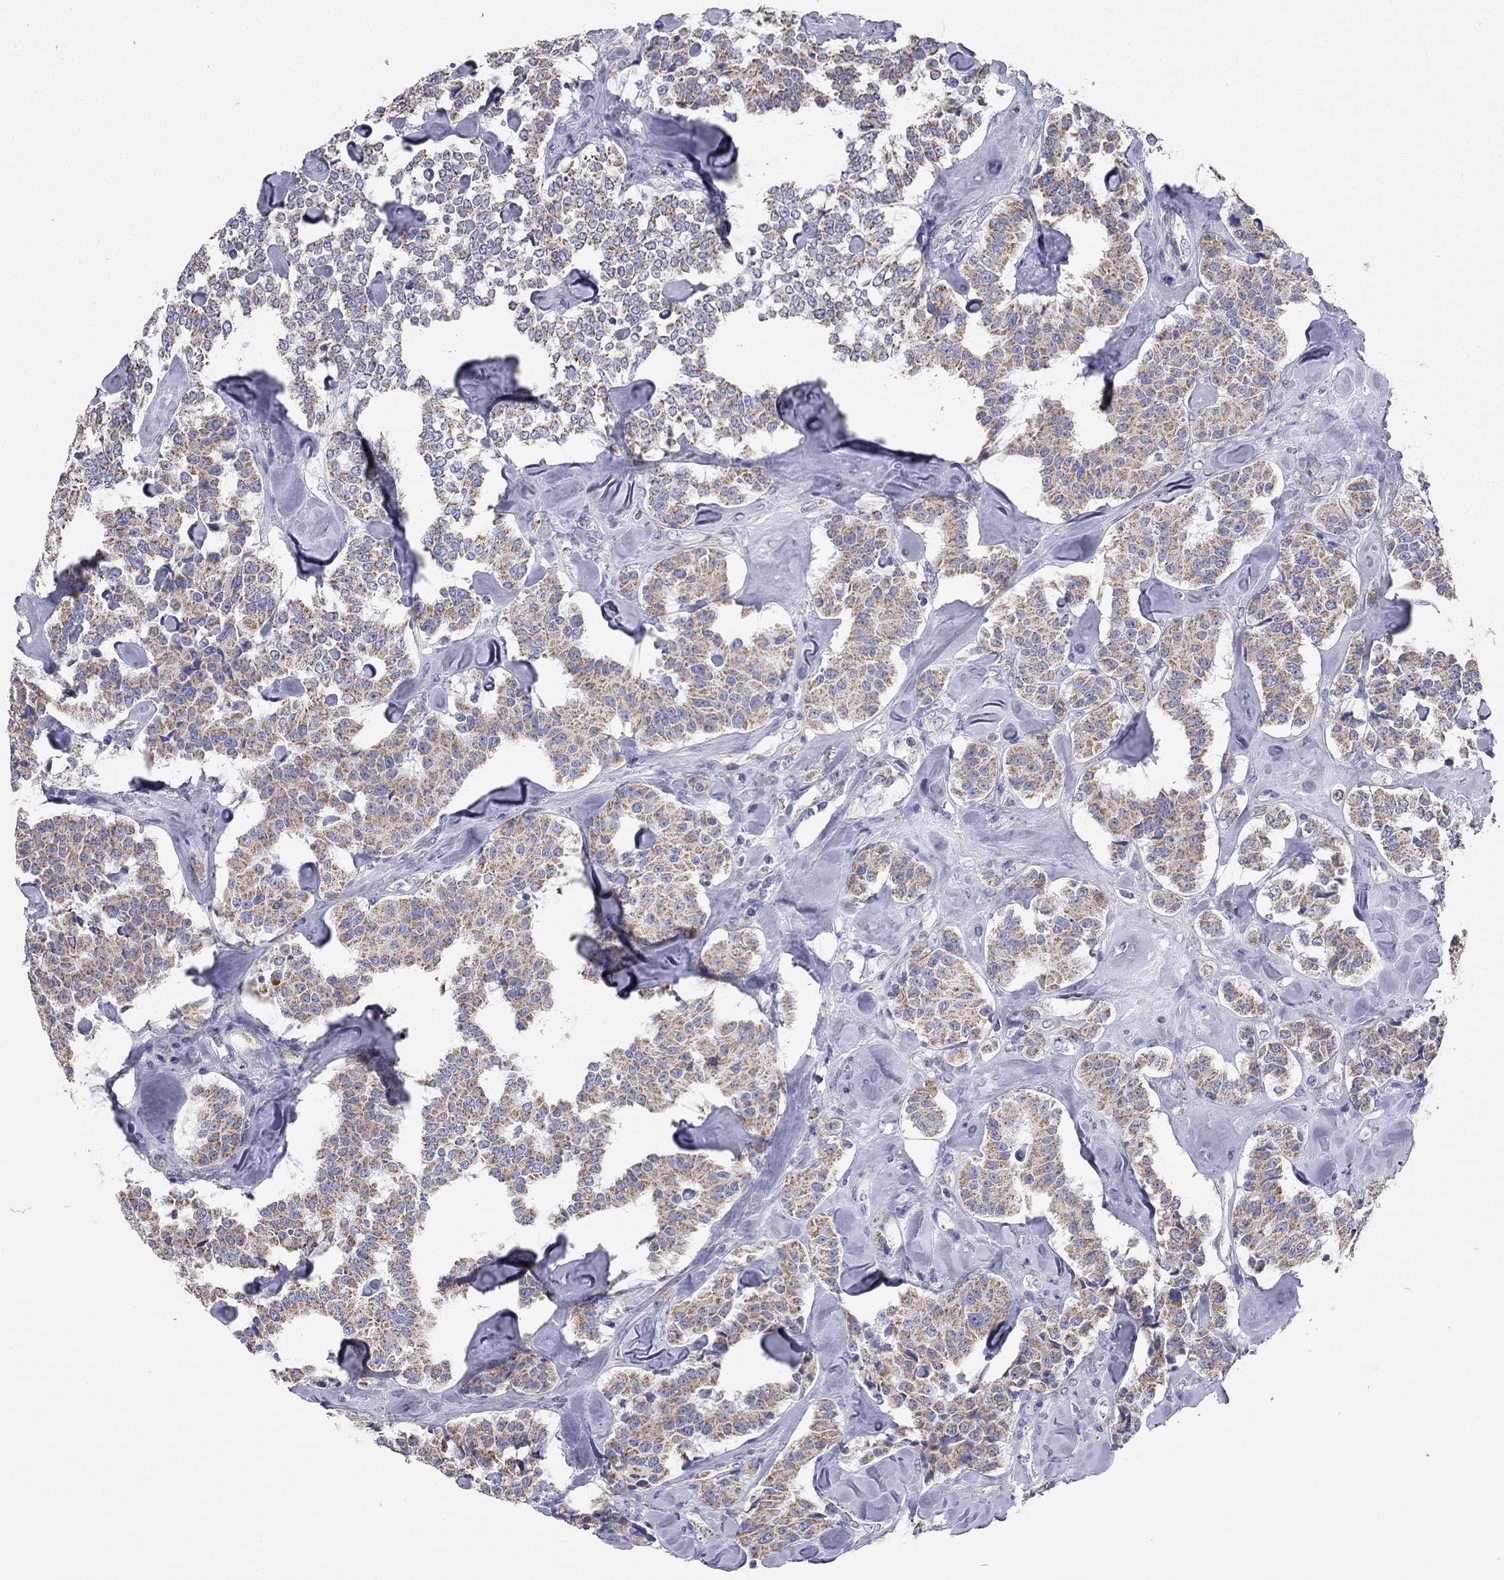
{"staining": {"intensity": "moderate", "quantity": ">75%", "location": "cytoplasmic/membranous"}, "tissue": "carcinoid", "cell_type": "Tumor cells", "image_type": "cancer", "snomed": [{"axis": "morphology", "description": "Carcinoid, malignant, NOS"}, {"axis": "topography", "description": "Pancreas"}], "caption": "Carcinoid tissue demonstrates moderate cytoplasmic/membranous expression in about >75% of tumor cells", "gene": "CFAP161", "patient": {"sex": "male", "age": 41}}